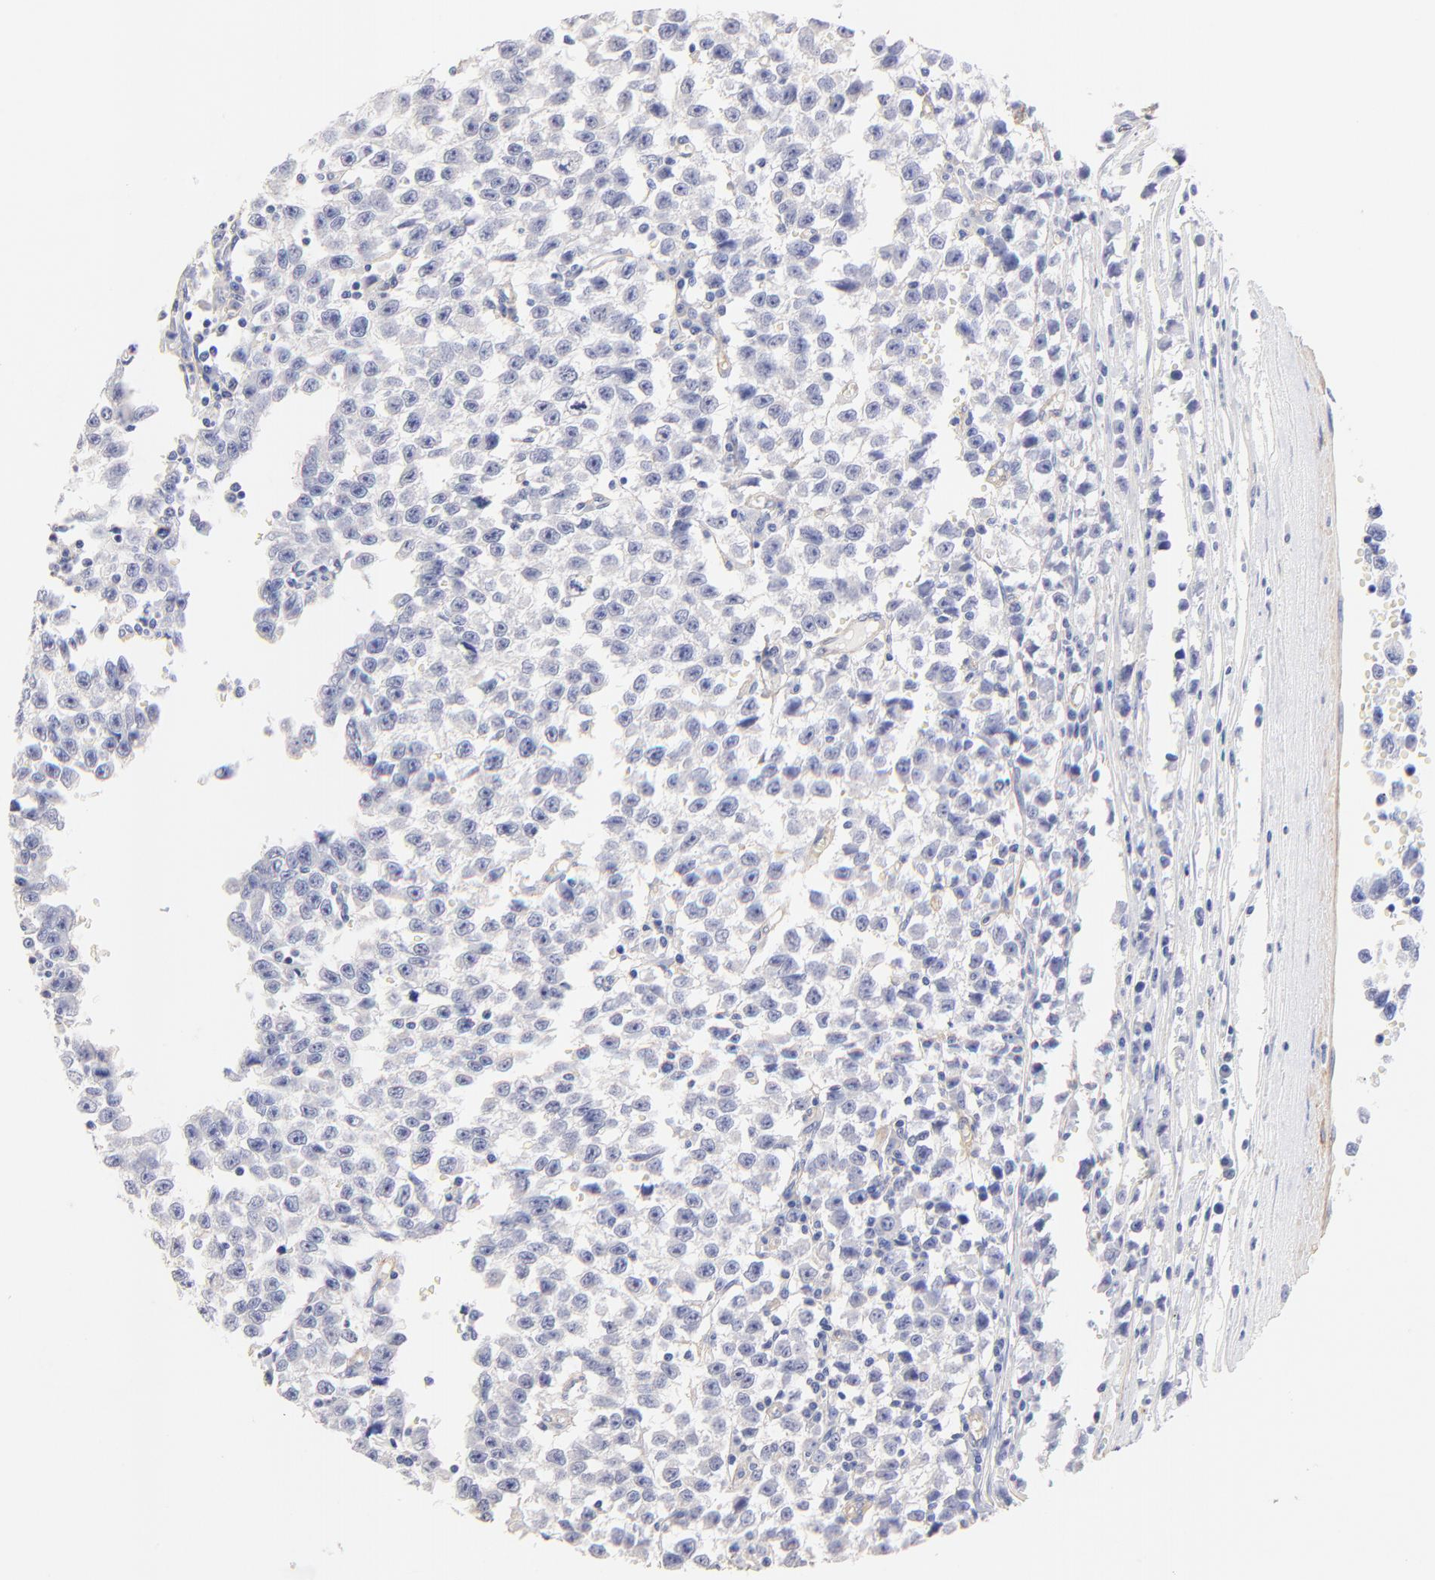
{"staining": {"intensity": "negative", "quantity": "none", "location": "none"}, "tissue": "testis cancer", "cell_type": "Tumor cells", "image_type": "cancer", "snomed": [{"axis": "morphology", "description": "Seminoma, NOS"}, {"axis": "topography", "description": "Testis"}], "caption": "The photomicrograph reveals no staining of tumor cells in seminoma (testis).", "gene": "ACTRT1", "patient": {"sex": "male", "age": 35}}